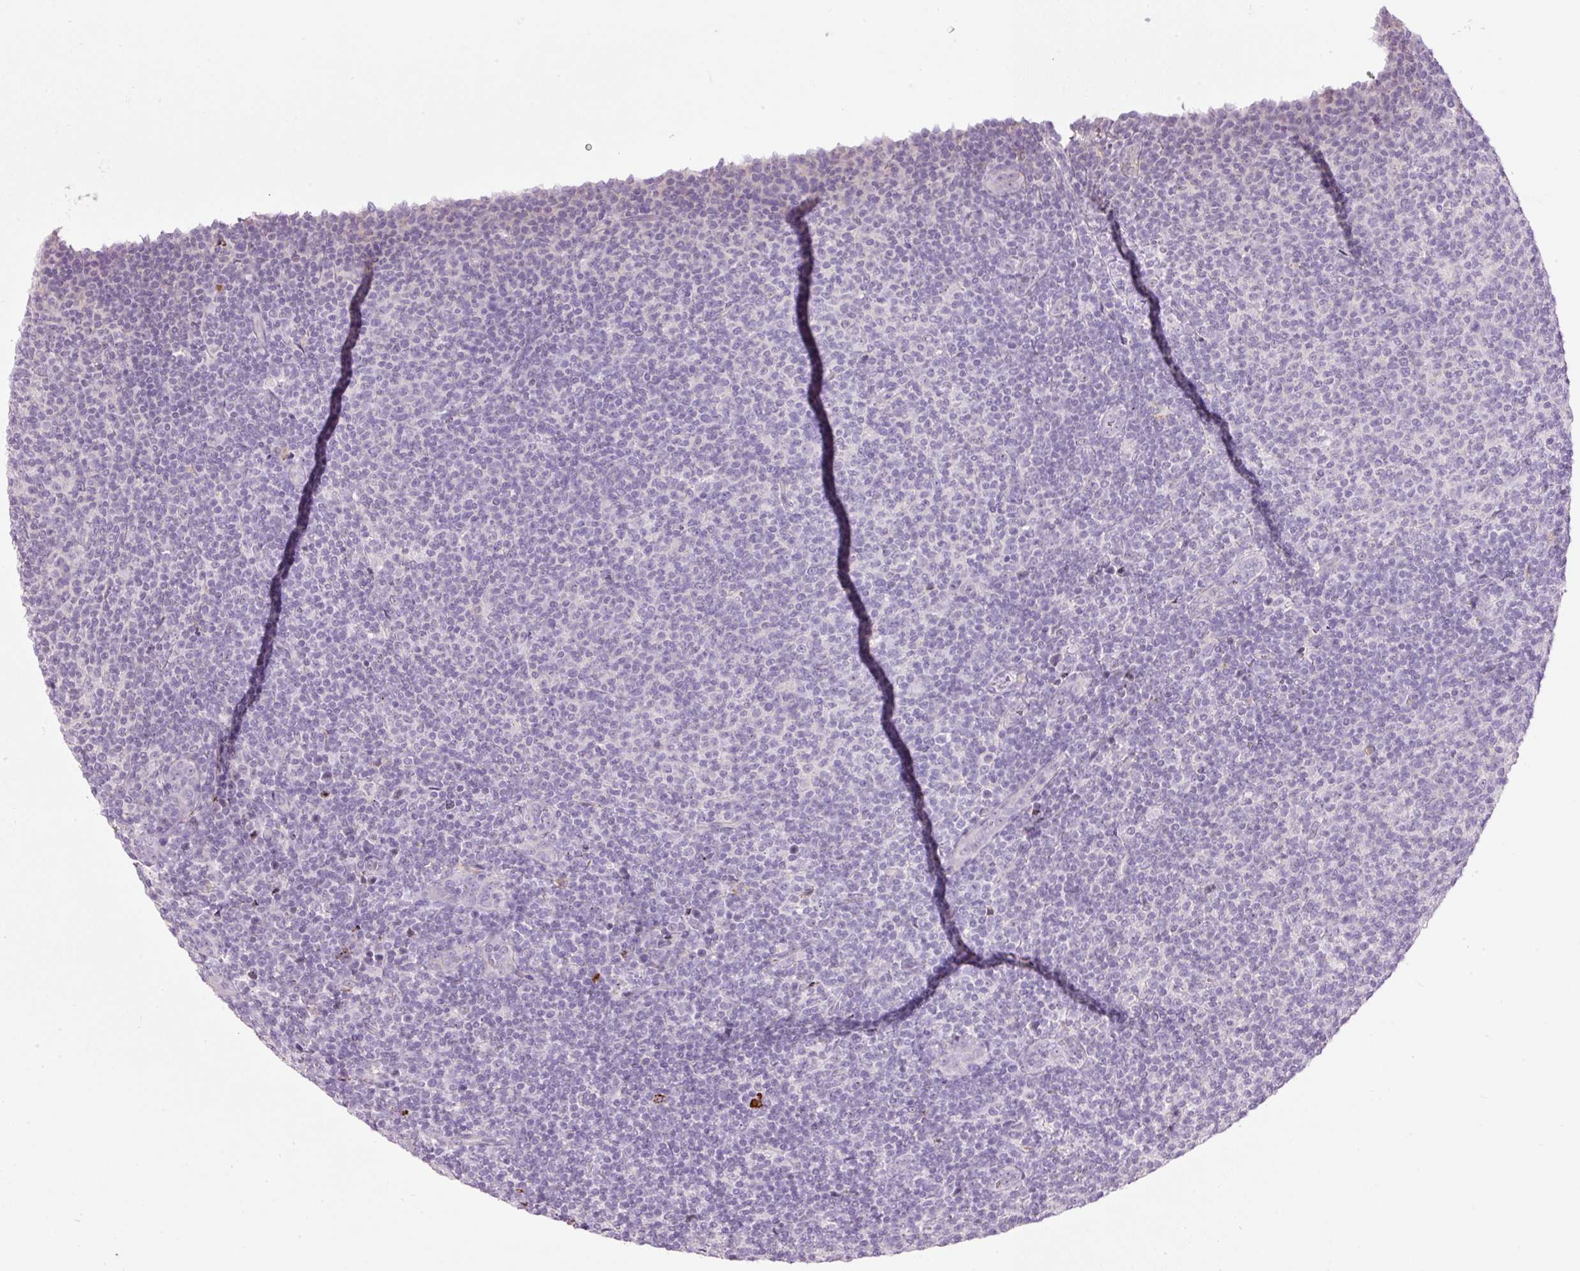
{"staining": {"intensity": "negative", "quantity": "none", "location": "none"}, "tissue": "lymphoma", "cell_type": "Tumor cells", "image_type": "cancer", "snomed": [{"axis": "morphology", "description": "Malignant lymphoma, non-Hodgkin's type, Low grade"}, {"axis": "topography", "description": "Lymph node"}], "caption": "Lymphoma stained for a protein using IHC reveals no staining tumor cells.", "gene": "PRPF38B", "patient": {"sex": "male", "age": 66}}